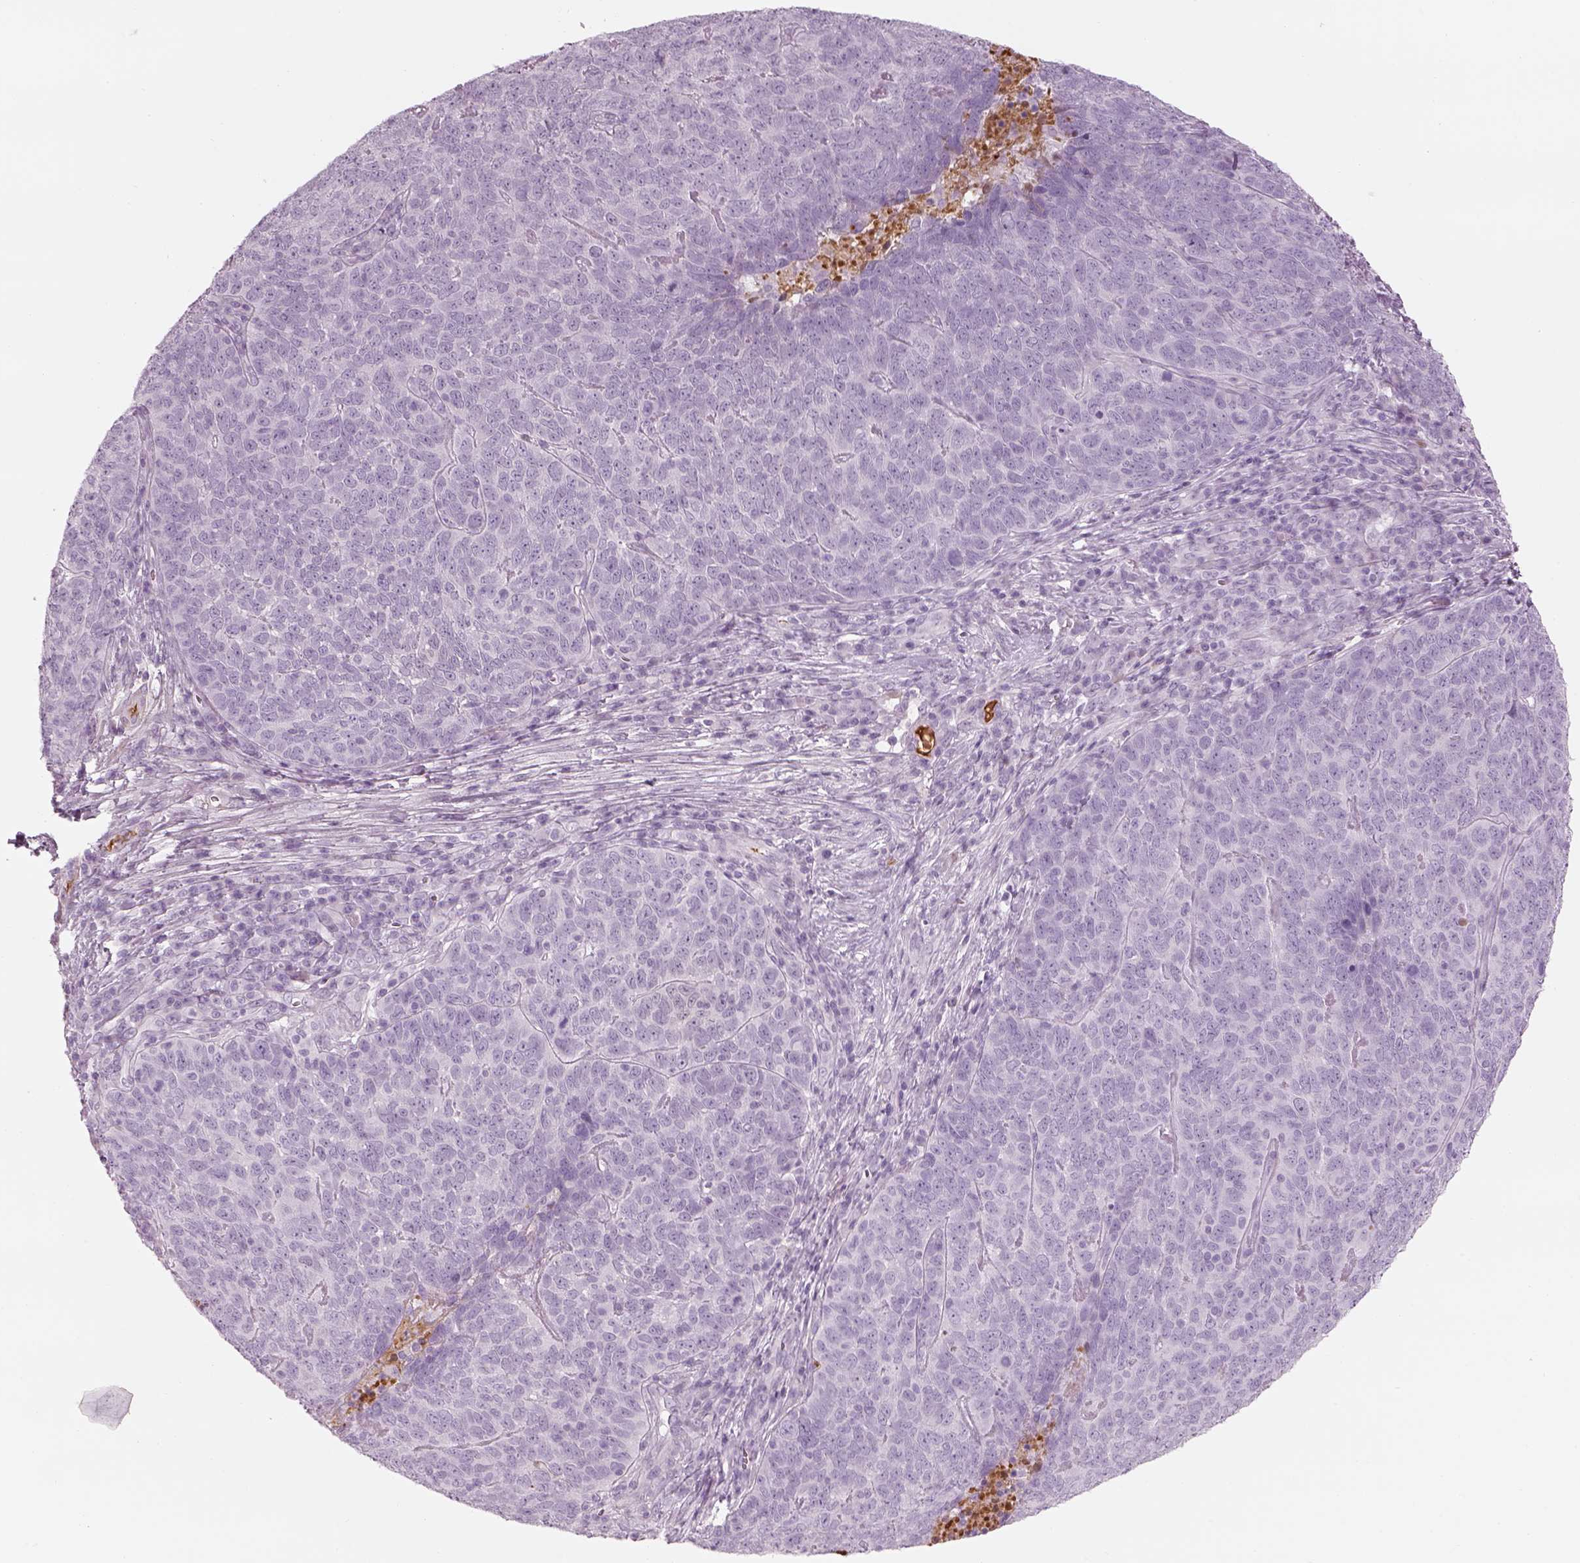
{"staining": {"intensity": "negative", "quantity": "none", "location": "none"}, "tissue": "skin cancer", "cell_type": "Tumor cells", "image_type": "cancer", "snomed": [{"axis": "morphology", "description": "Squamous cell carcinoma, NOS"}, {"axis": "topography", "description": "Skin"}, {"axis": "topography", "description": "Anal"}], "caption": "DAB (3,3'-diaminobenzidine) immunohistochemical staining of skin squamous cell carcinoma exhibits no significant expression in tumor cells. (DAB immunohistochemistry (IHC) with hematoxylin counter stain).", "gene": "PABPC1L2B", "patient": {"sex": "female", "age": 51}}